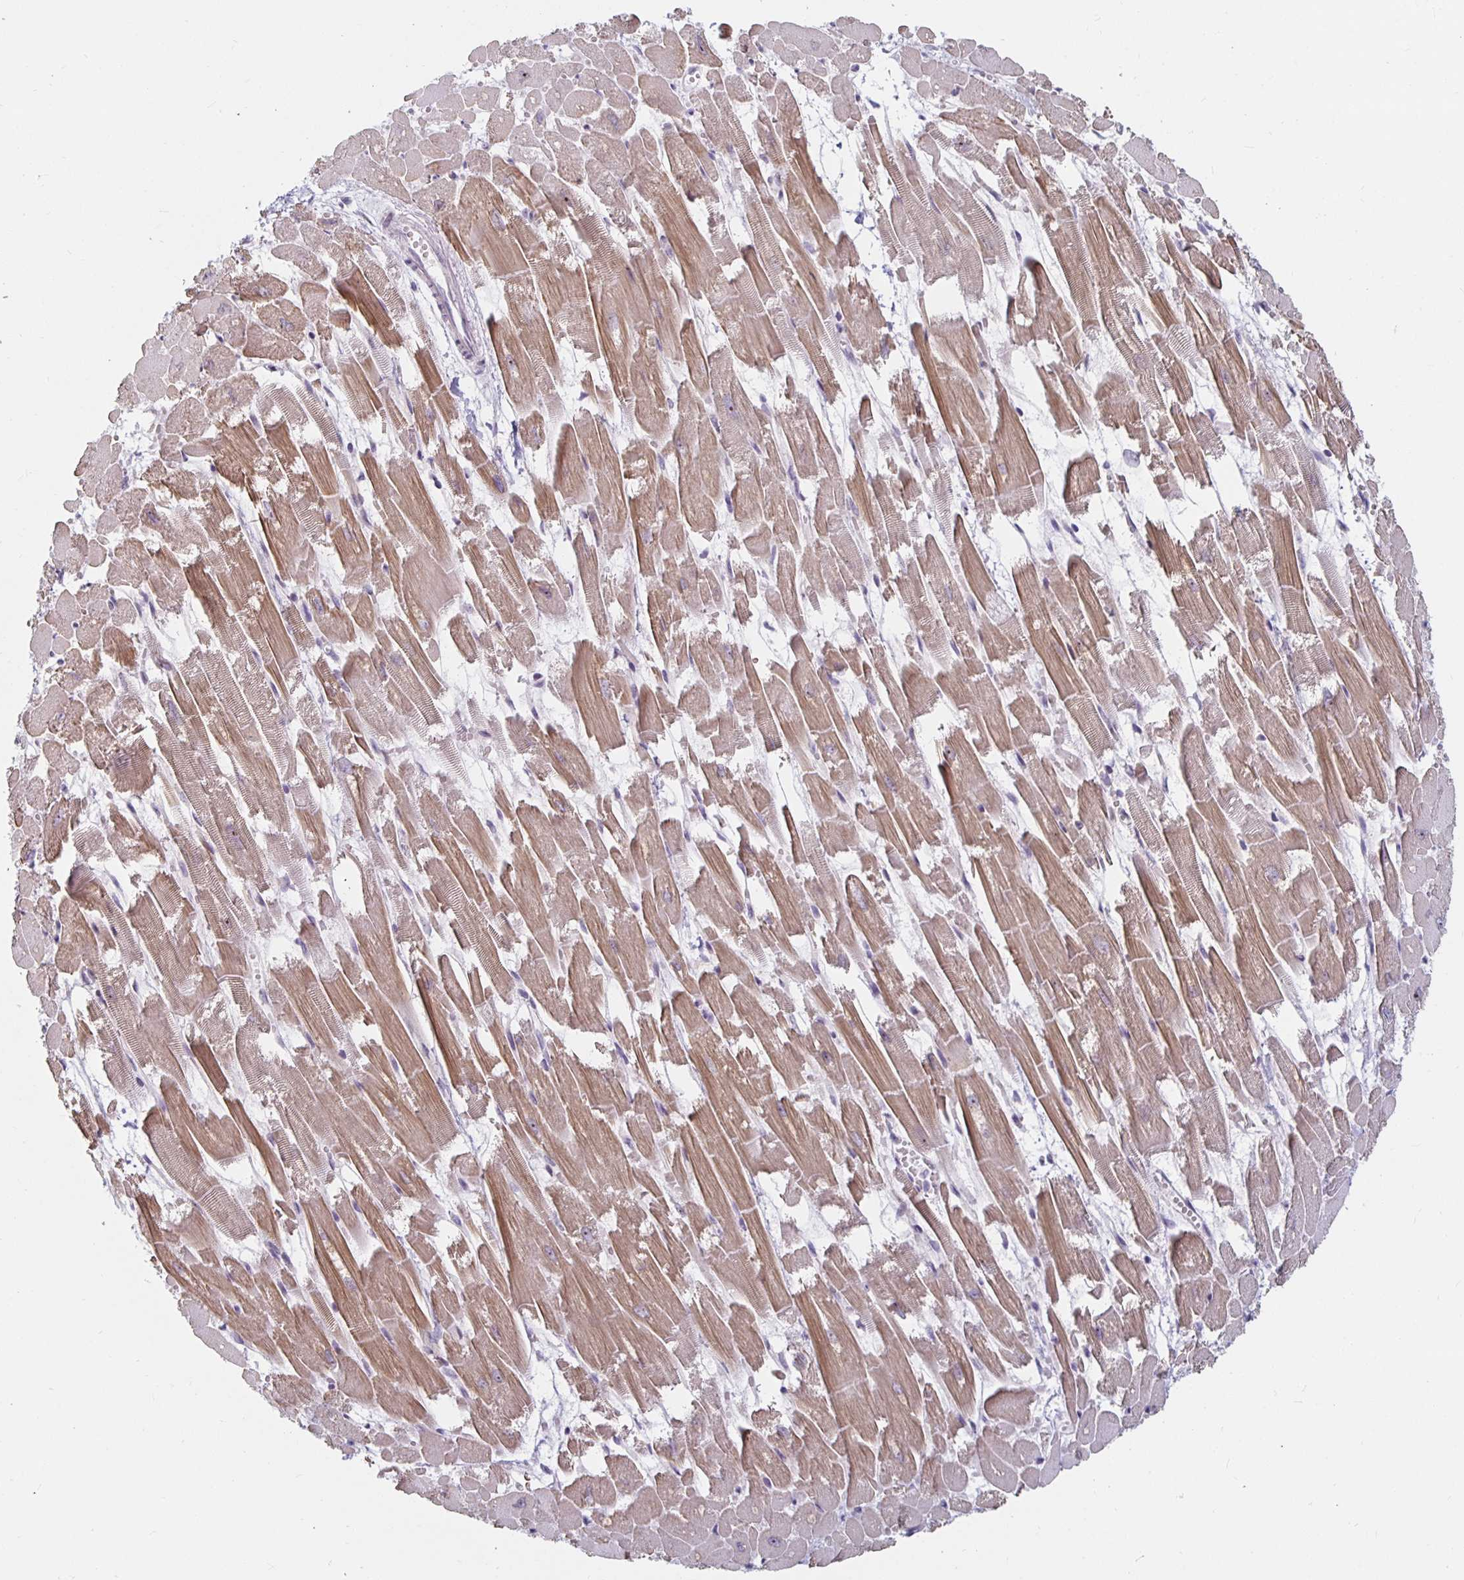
{"staining": {"intensity": "moderate", "quantity": ">75%", "location": "cytoplasmic/membranous,nuclear"}, "tissue": "heart muscle", "cell_type": "Cardiomyocytes", "image_type": "normal", "snomed": [{"axis": "morphology", "description": "Normal tissue, NOS"}, {"axis": "topography", "description": "Heart"}], "caption": "Human heart muscle stained for a protein (brown) demonstrates moderate cytoplasmic/membranous,nuclear positive expression in approximately >75% of cardiomyocytes.", "gene": "NUP85", "patient": {"sex": "female", "age": 52}}